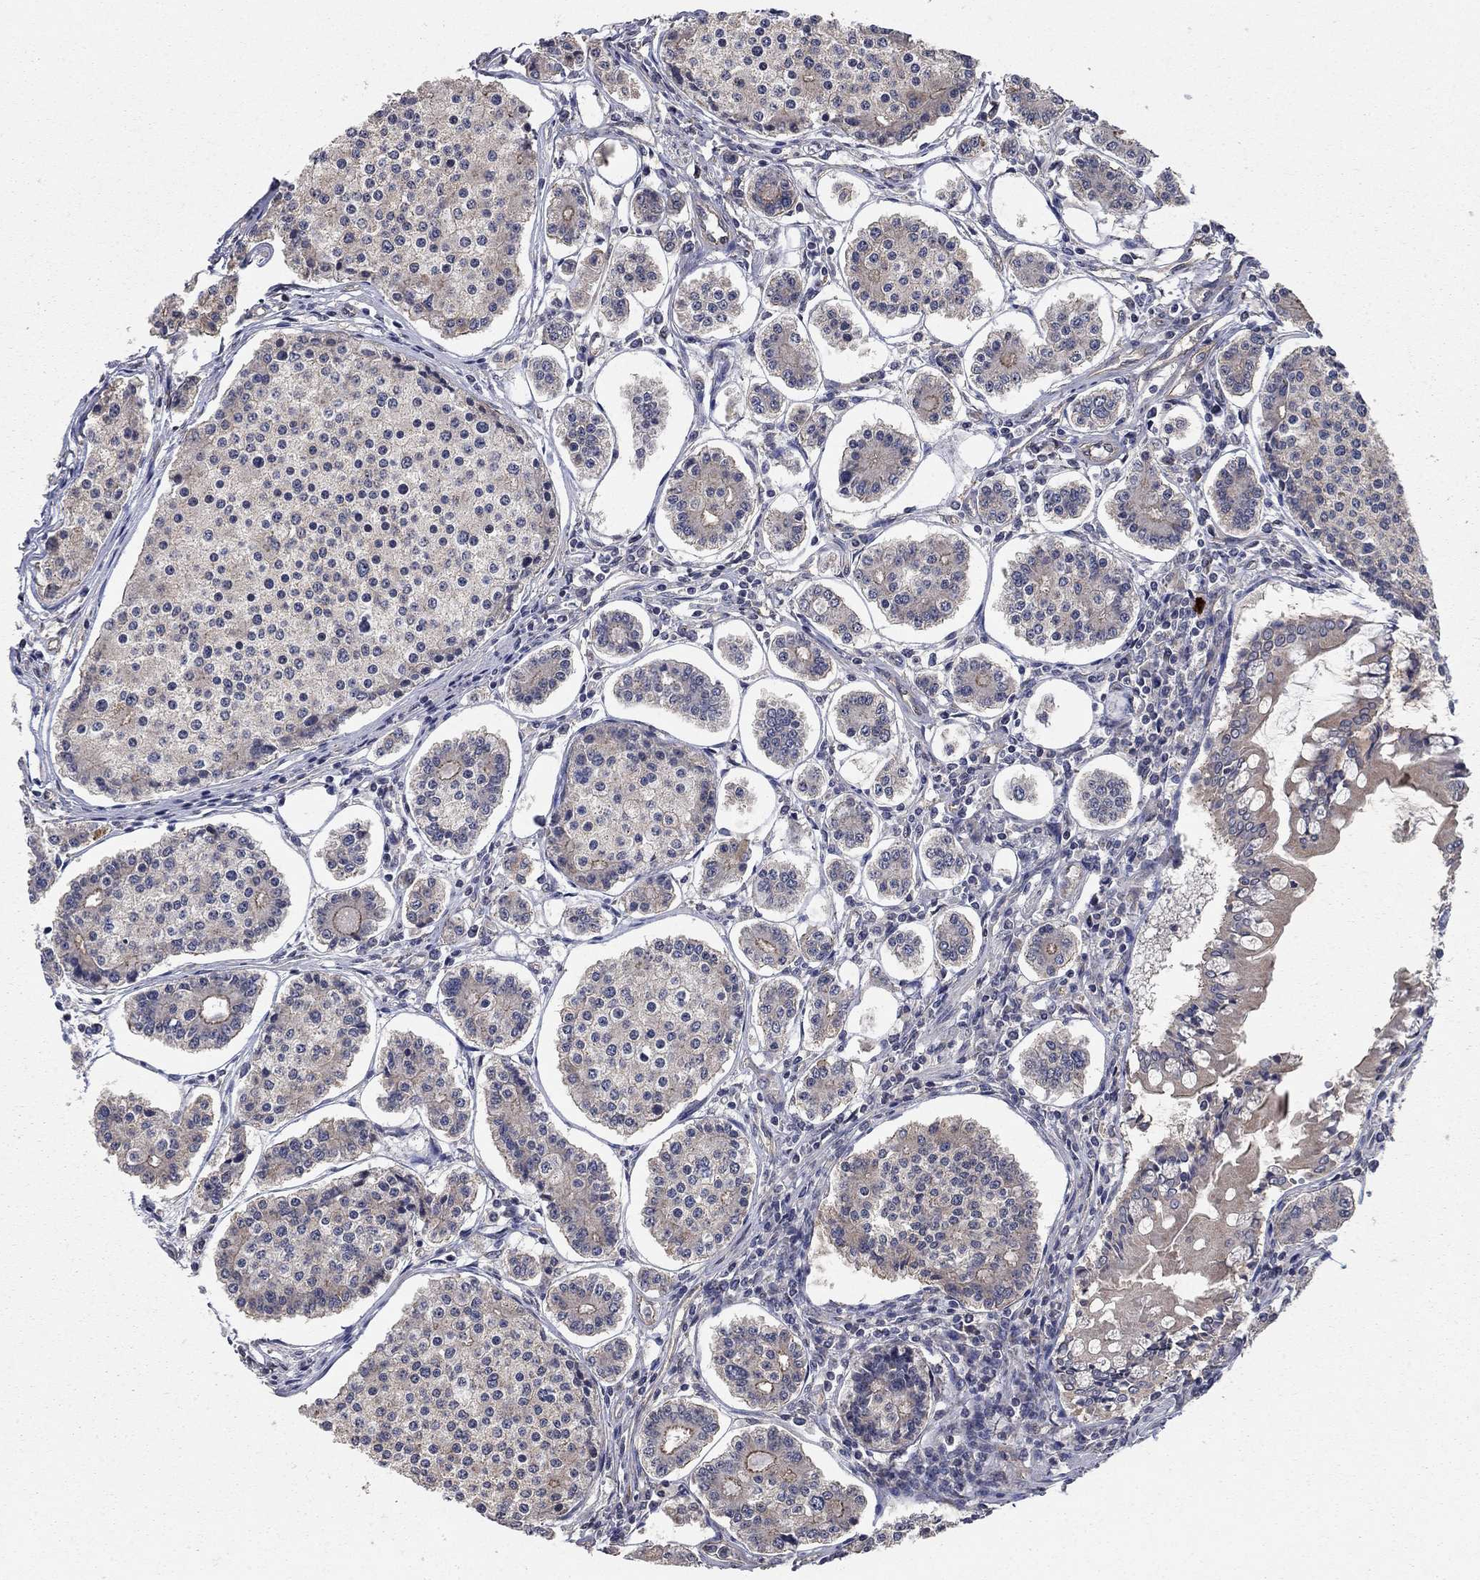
{"staining": {"intensity": "weak", "quantity": "25%-75%", "location": "cytoplasmic/membranous"}, "tissue": "carcinoid", "cell_type": "Tumor cells", "image_type": "cancer", "snomed": [{"axis": "morphology", "description": "Carcinoid, malignant, NOS"}, {"axis": "topography", "description": "Small intestine"}], "caption": "This image displays IHC staining of carcinoid, with low weak cytoplasmic/membranous staining in approximately 25%-75% of tumor cells.", "gene": "WASF3", "patient": {"sex": "female", "age": 65}}